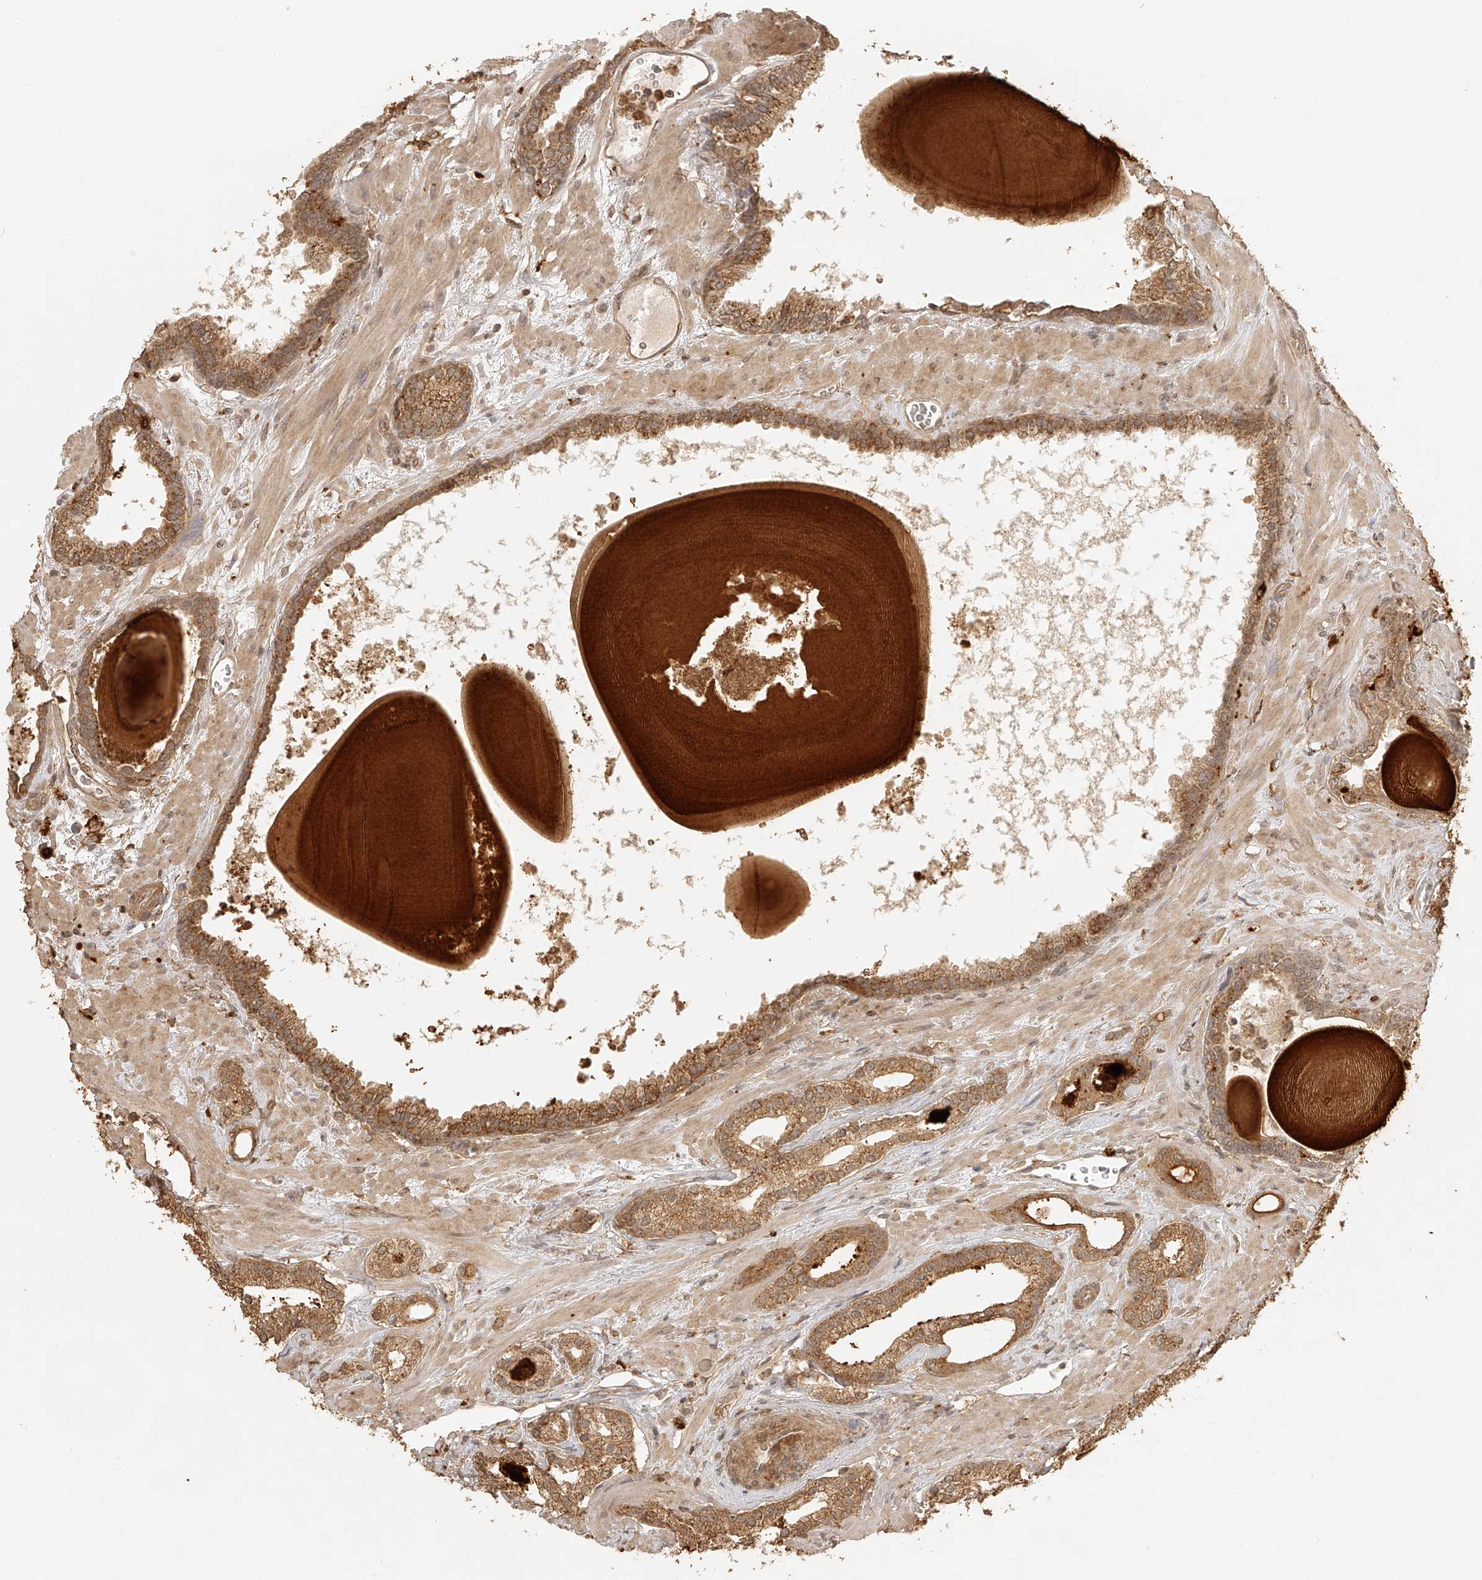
{"staining": {"intensity": "moderate", "quantity": ">75%", "location": "cytoplasmic/membranous"}, "tissue": "prostate cancer", "cell_type": "Tumor cells", "image_type": "cancer", "snomed": [{"axis": "morphology", "description": "Adenocarcinoma, Low grade"}, {"axis": "topography", "description": "Prostate"}], "caption": "The image exhibits immunohistochemical staining of prostate cancer. There is moderate cytoplasmic/membranous positivity is seen in about >75% of tumor cells.", "gene": "BCL2L11", "patient": {"sex": "male", "age": 70}}